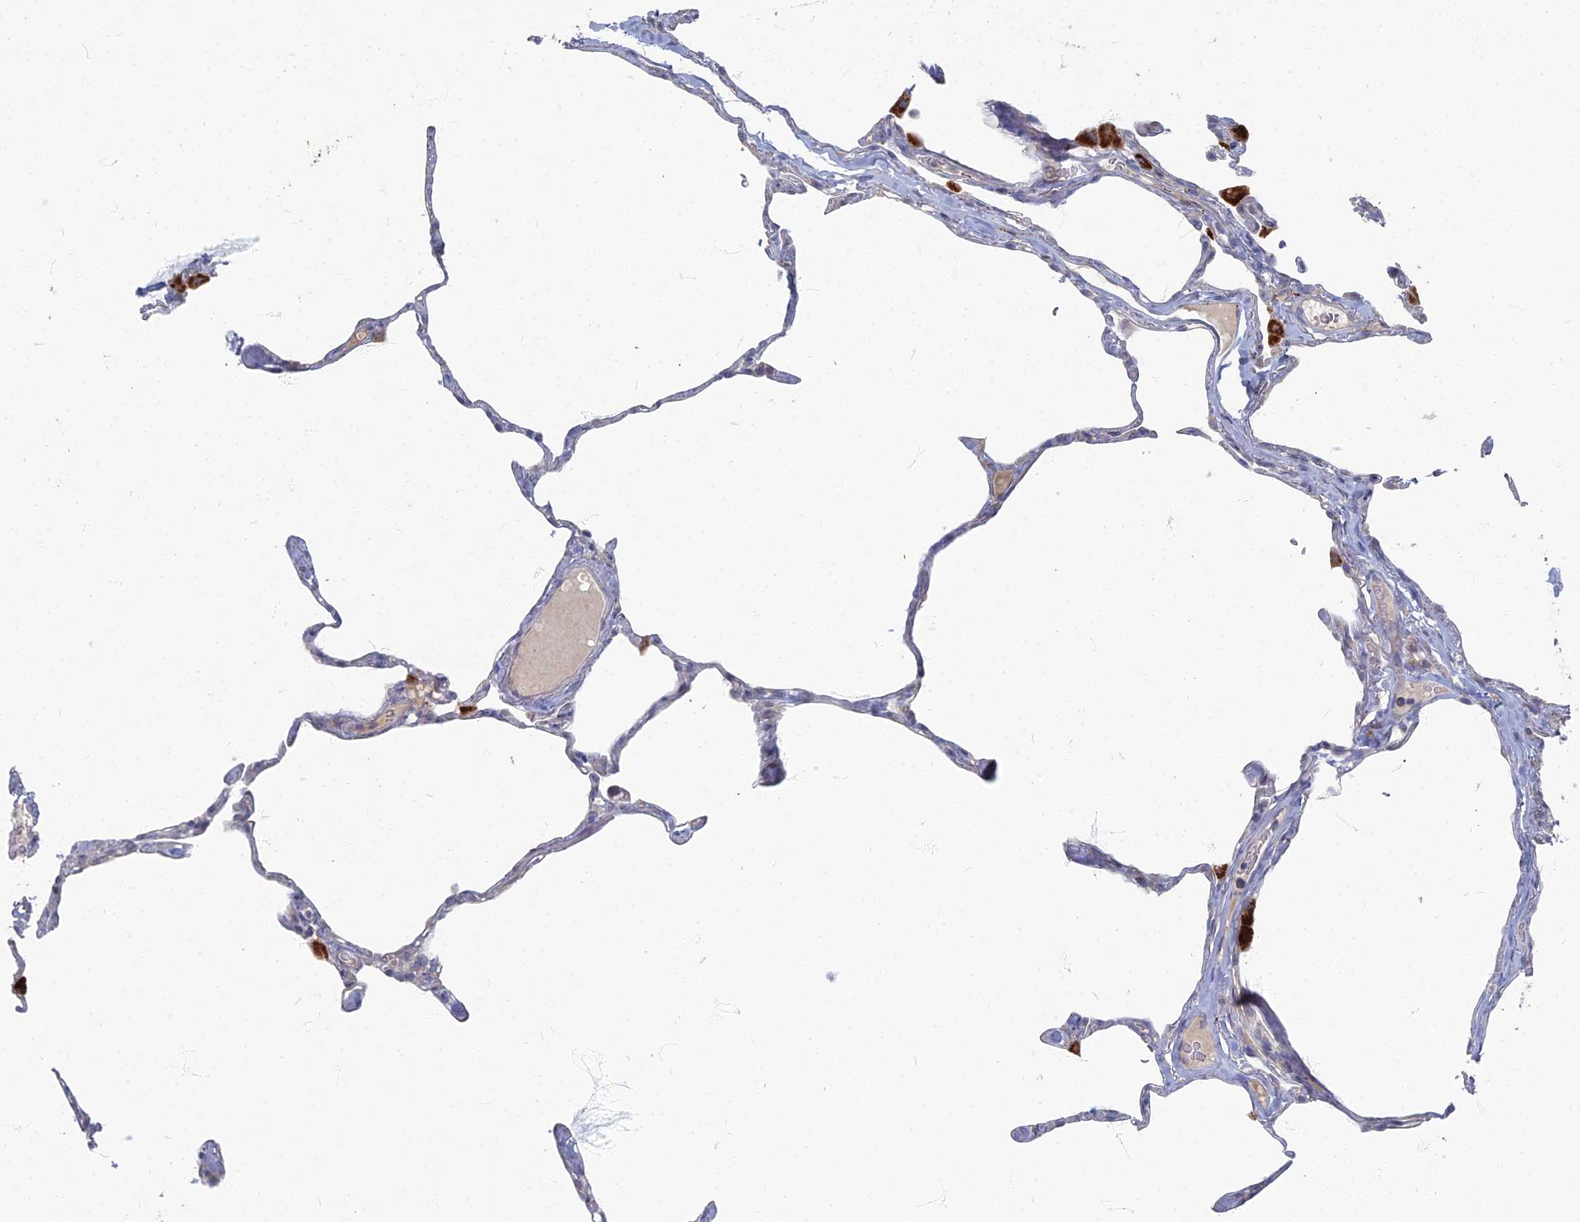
{"staining": {"intensity": "negative", "quantity": "none", "location": "none"}, "tissue": "lung", "cell_type": "Alveolar cells", "image_type": "normal", "snomed": [{"axis": "morphology", "description": "Normal tissue, NOS"}, {"axis": "topography", "description": "Lung"}], "caption": "High power microscopy histopathology image of an IHC histopathology image of unremarkable lung, revealing no significant staining in alveolar cells.", "gene": "TMEM128", "patient": {"sex": "male", "age": 65}}